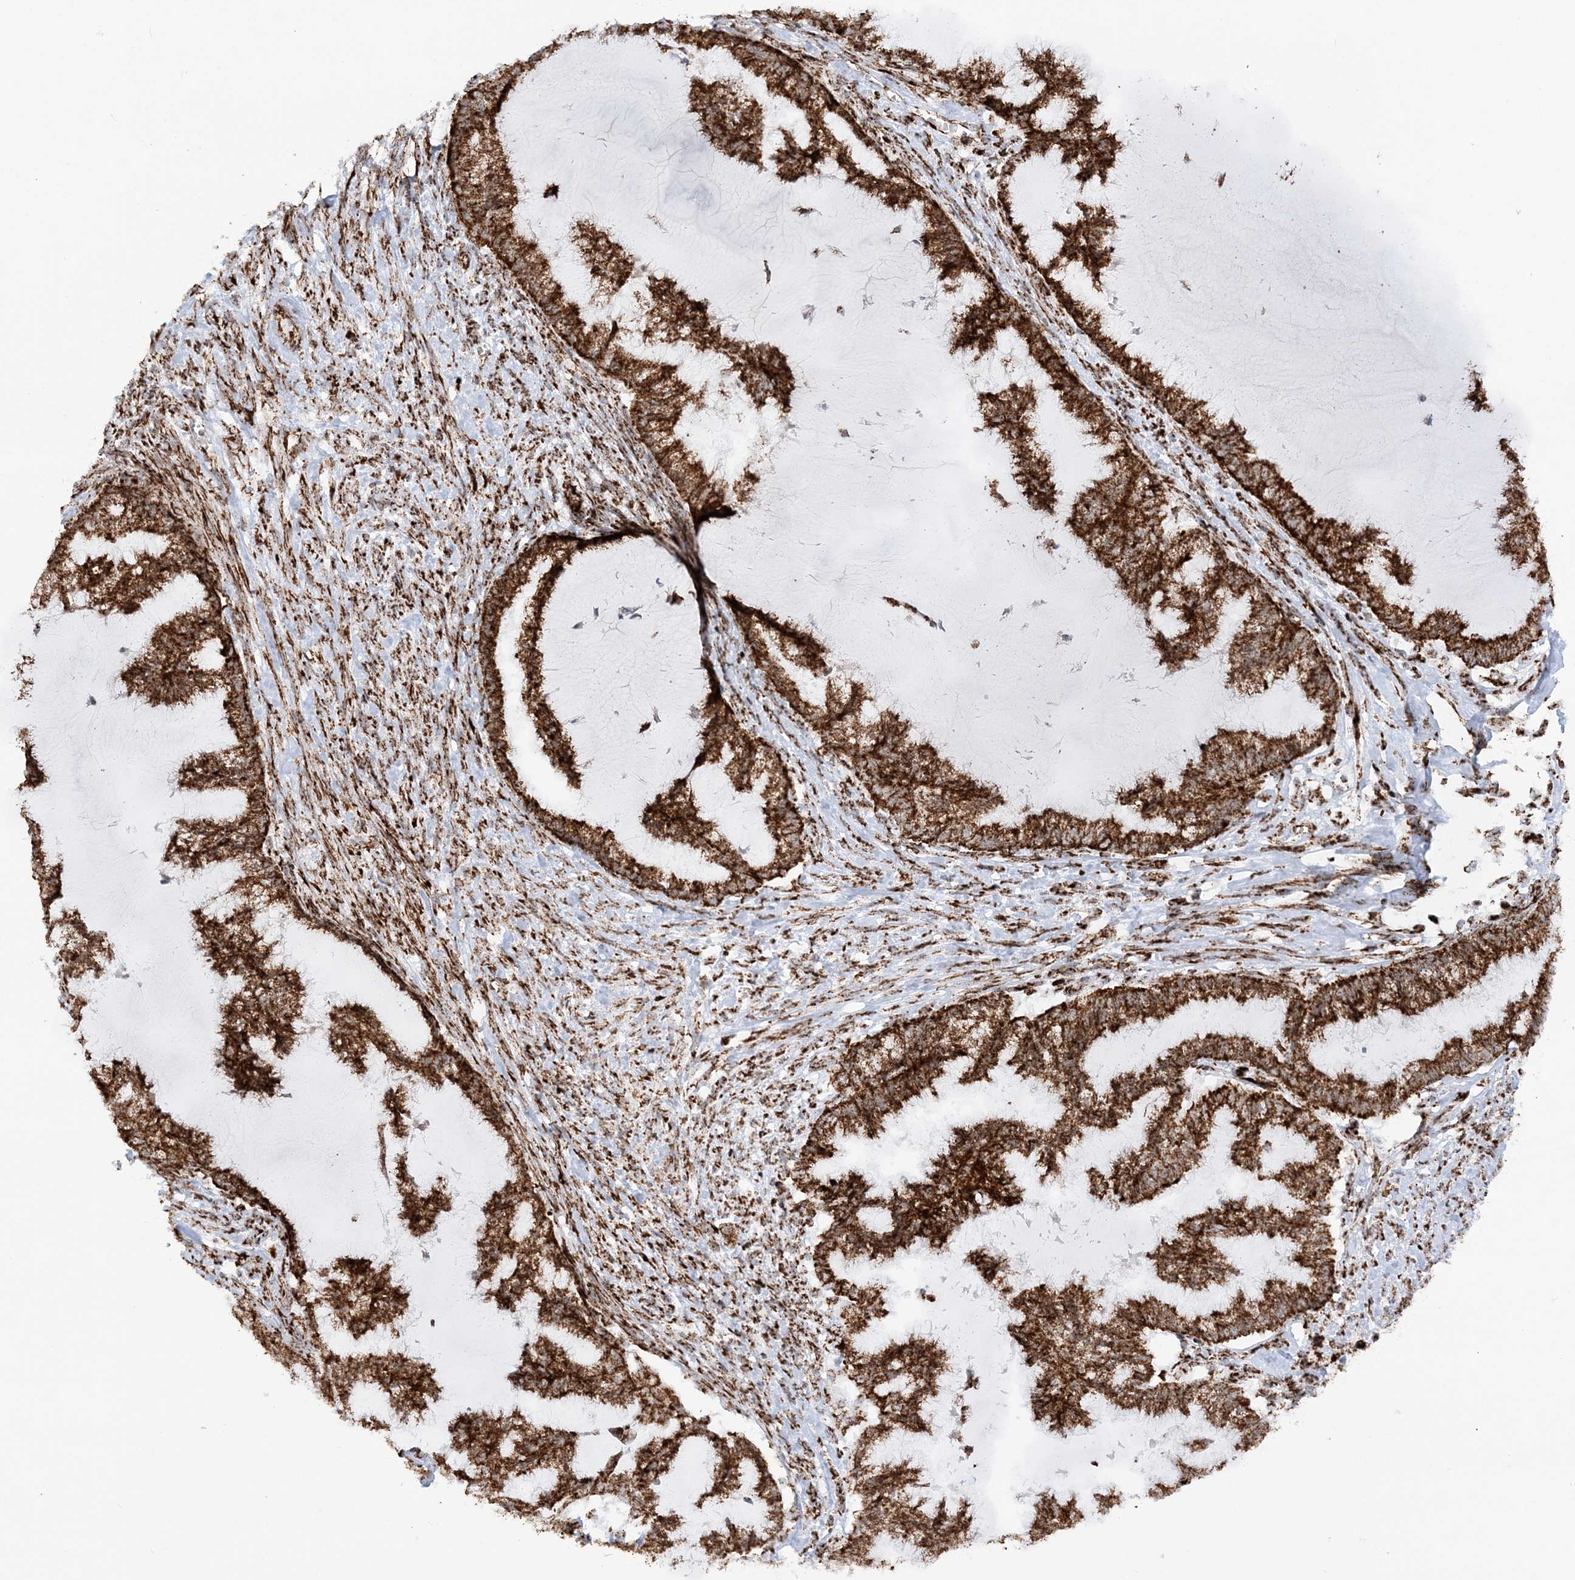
{"staining": {"intensity": "strong", "quantity": ">75%", "location": "cytoplasmic/membranous"}, "tissue": "endometrial cancer", "cell_type": "Tumor cells", "image_type": "cancer", "snomed": [{"axis": "morphology", "description": "Adenocarcinoma, NOS"}, {"axis": "topography", "description": "Endometrium"}], "caption": "Brown immunohistochemical staining in human endometrial adenocarcinoma reveals strong cytoplasmic/membranous expression in about >75% of tumor cells. (Stains: DAB (3,3'-diaminobenzidine) in brown, nuclei in blue, Microscopy: brightfield microscopy at high magnification).", "gene": "CRY2", "patient": {"sex": "female", "age": 86}}